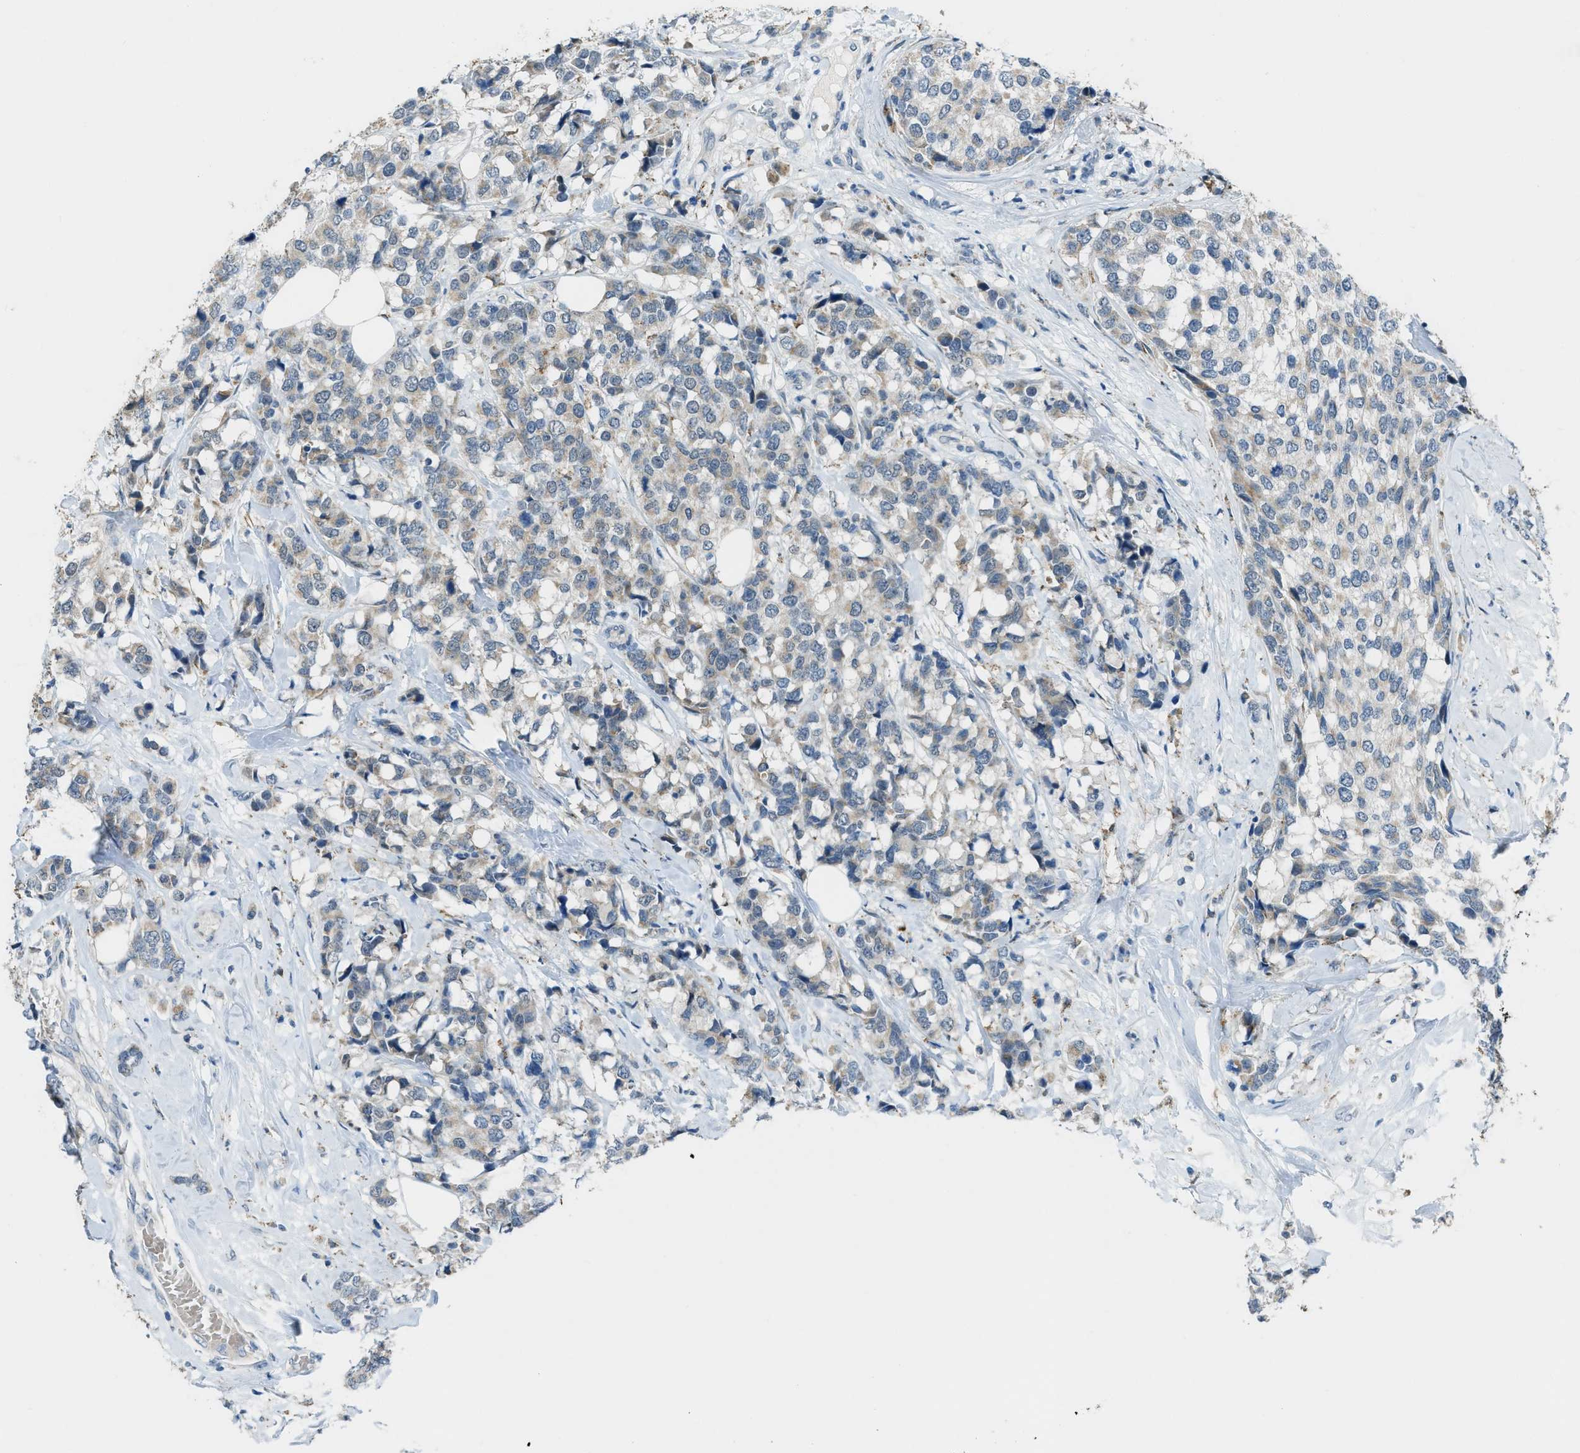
{"staining": {"intensity": "weak", "quantity": "<25%", "location": "cytoplasmic/membranous"}, "tissue": "breast cancer", "cell_type": "Tumor cells", "image_type": "cancer", "snomed": [{"axis": "morphology", "description": "Lobular carcinoma"}, {"axis": "topography", "description": "Breast"}], "caption": "Immunohistochemistry image of human lobular carcinoma (breast) stained for a protein (brown), which displays no expression in tumor cells. The staining is performed using DAB (3,3'-diaminobenzidine) brown chromogen with nuclei counter-stained in using hematoxylin.", "gene": "CDON", "patient": {"sex": "female", "age": 59}}